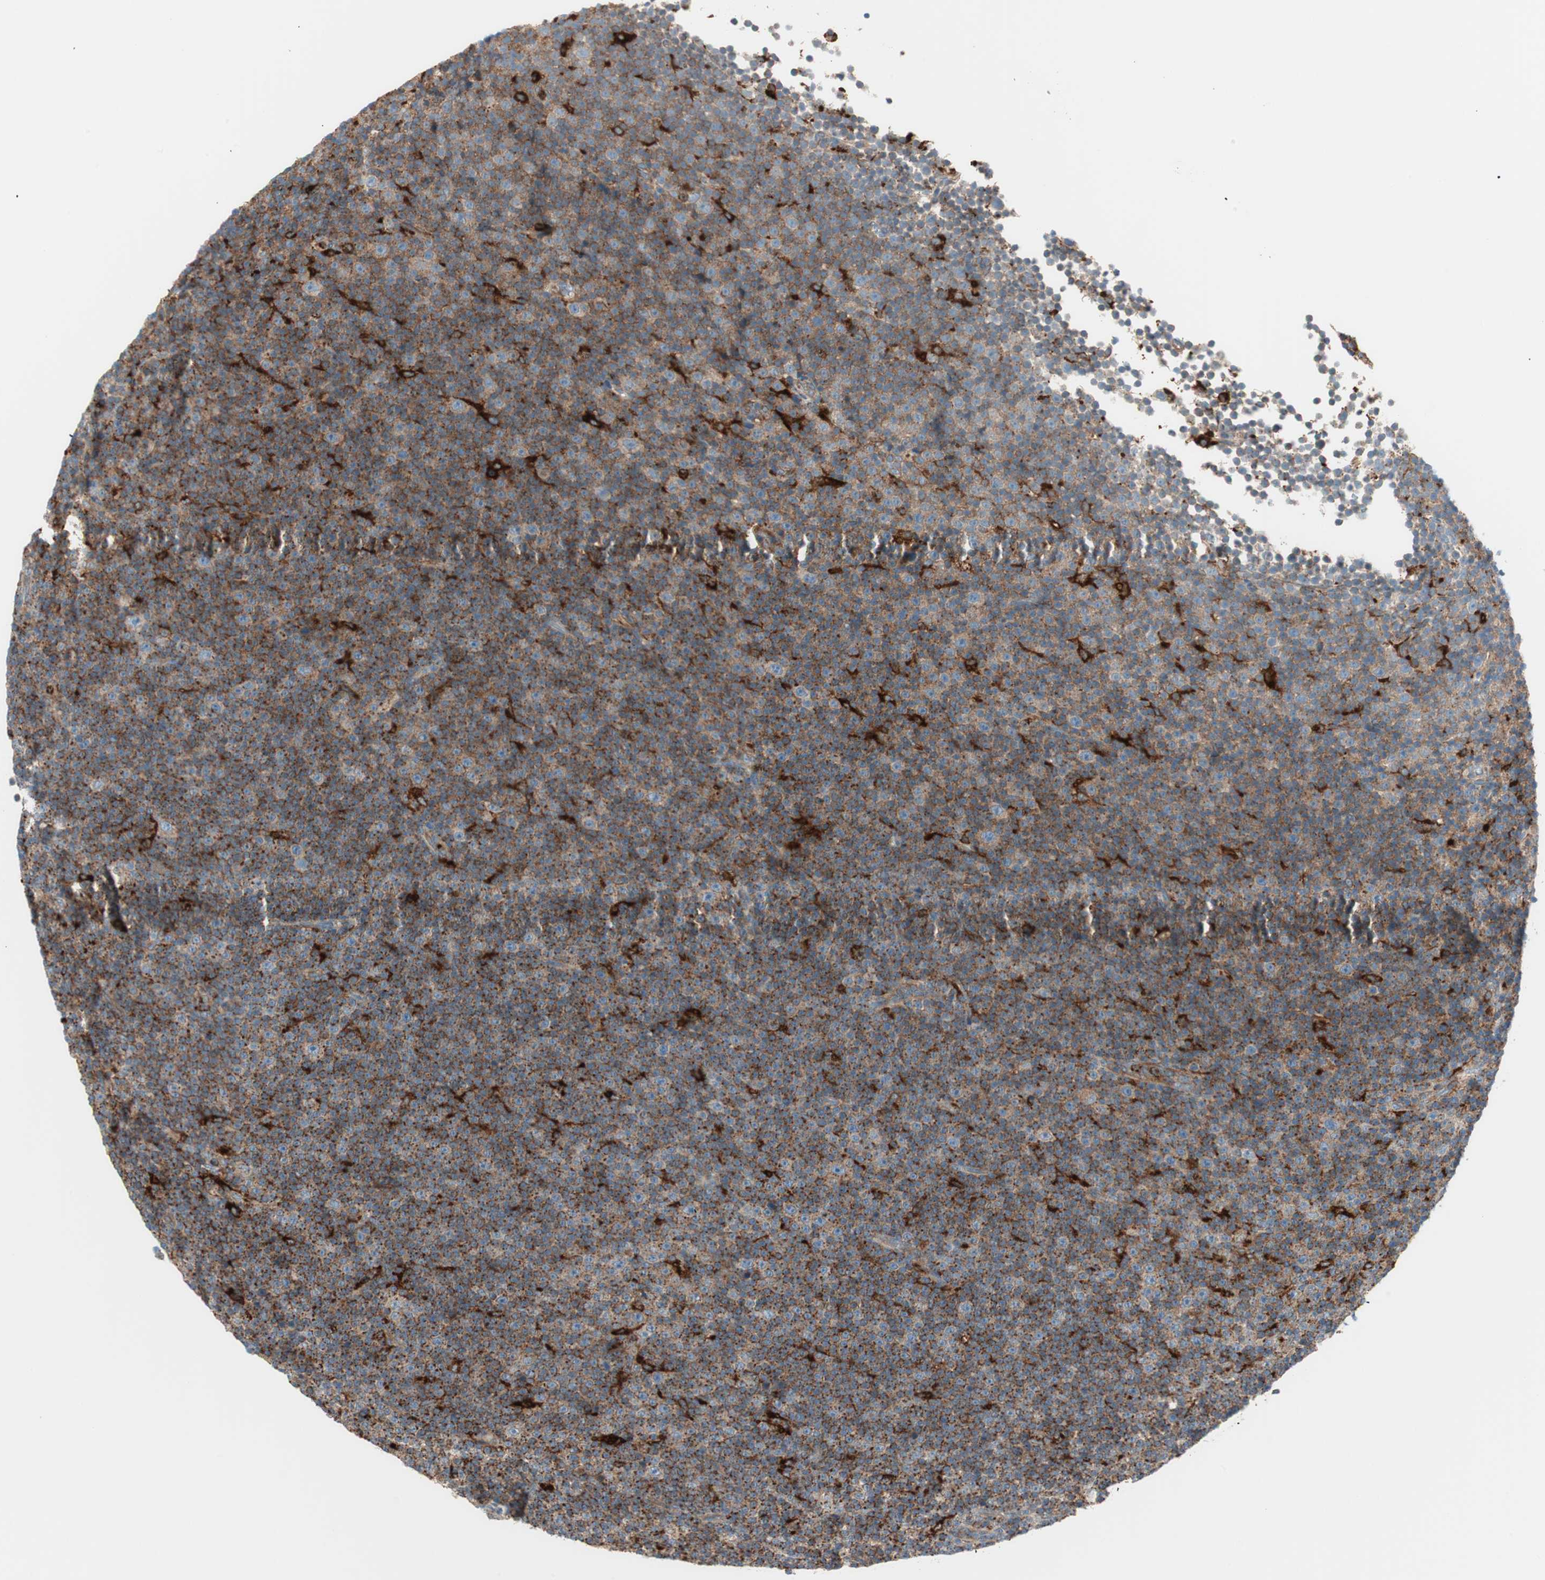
{"staining": {"intensity": "weak", "quantity": ">75%", "location": "cytoplasmic/membranous"}, "tissue": "lymphoma", "cell_type": "Tumor cells", "image_type": "cancer", "snomed": [{"axis": "morphology", "description": "Malignant lymphoma, non-Hodgkin's type, Low grade"}, {"axis": "topography", "description": "Lymph node"}], "caption": "Immunohistochemistry (IHC) micrograph of neoplastic tissue: lymphoma stained using immunohistochemistry shows low levels of weak protein expression localized specifically in the cytoplasmic/membranous of tumor cells, appearing as a cytoplasmic/membranous brown color.", "gene": "ATP6V1G1", "patient": {"sex": "female", "age": 67}}